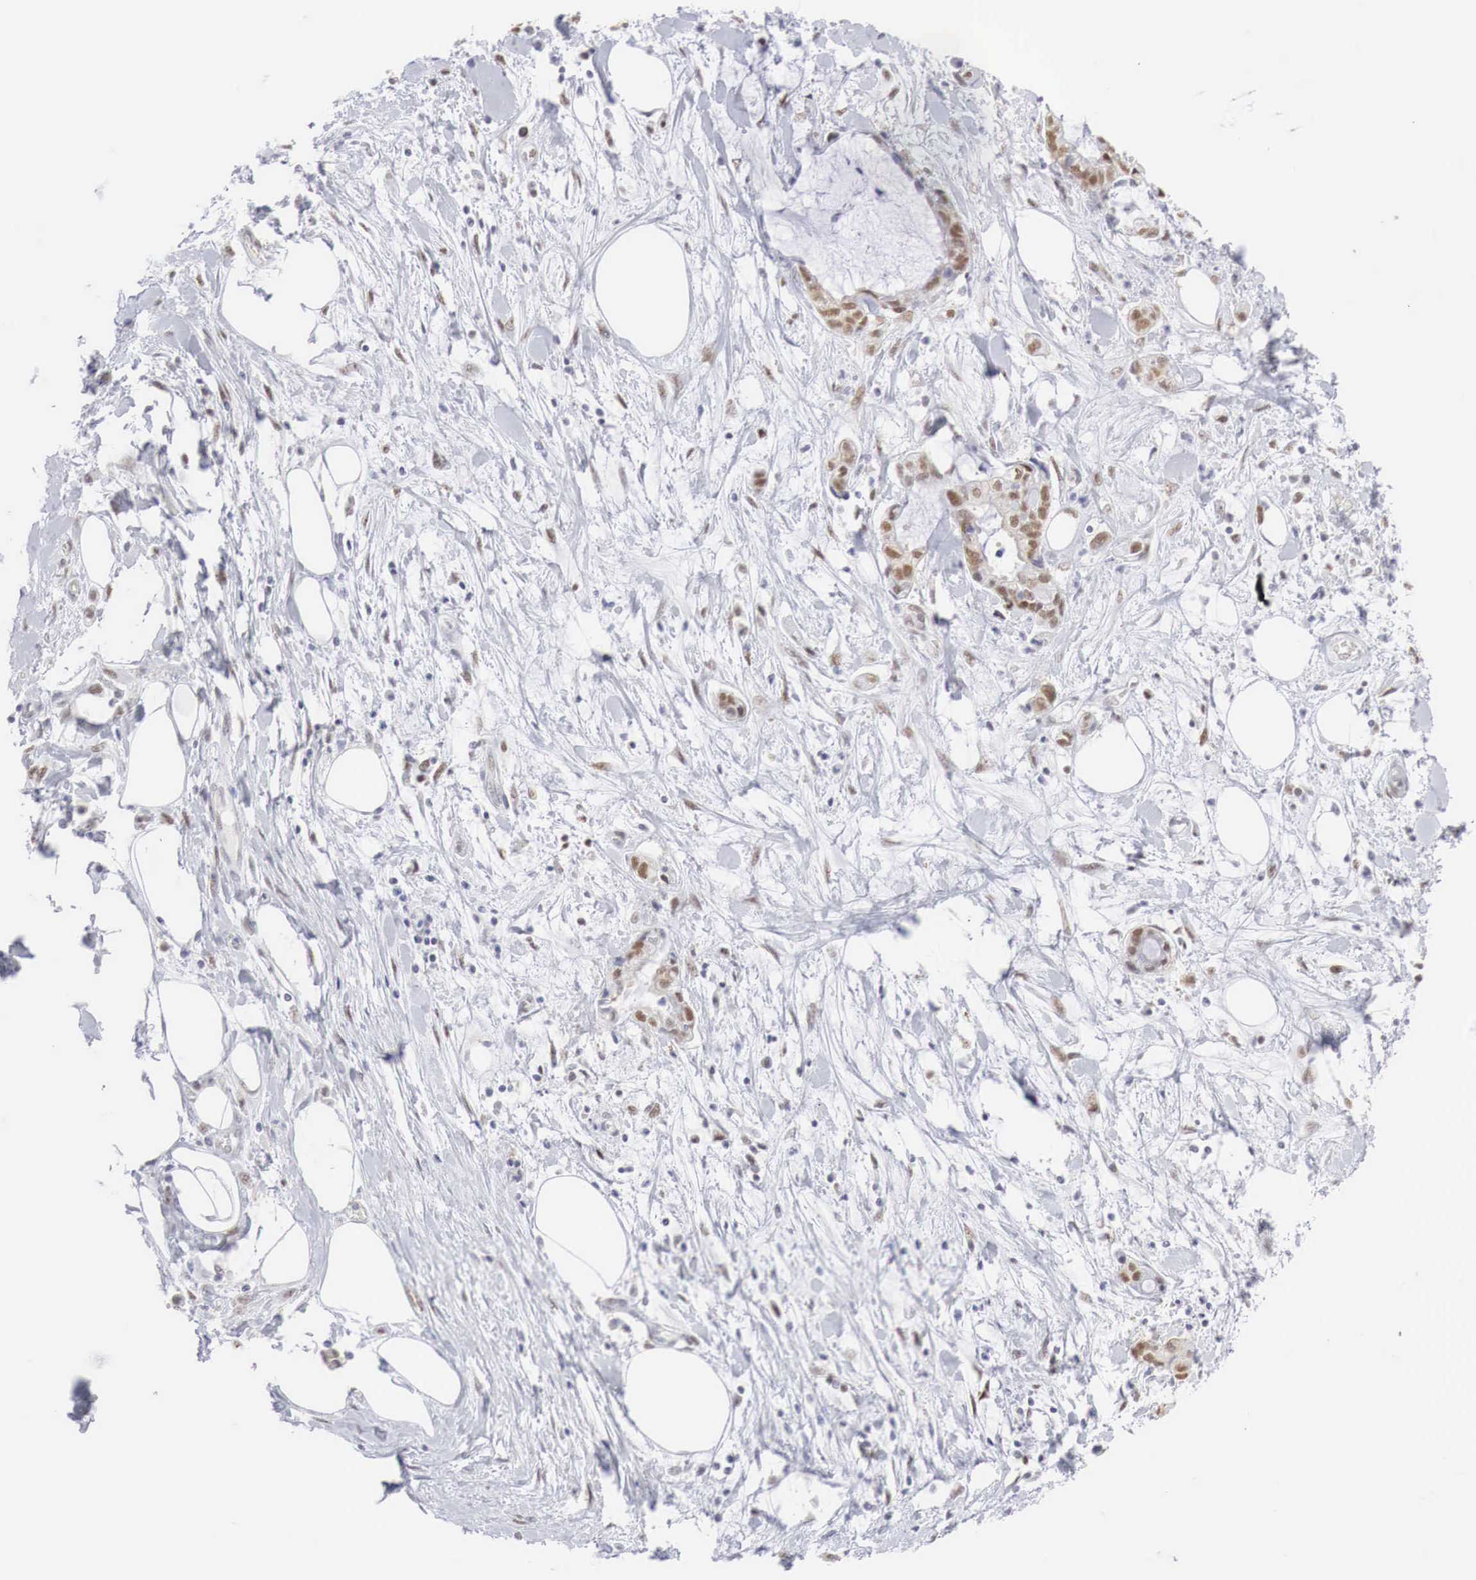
{"staining": {"intensity": "moderate", "quantity": ">75%", "location": "nuclear"}, "tissue": "liver cancer", "cell_type": "Tumor cells", "image_type": "cancer", "snomed": [{"axis": "morphology", "description": "Cholangiocarcinoma"}, {"axis": "topography", "description": "Liver"}], "caption": "Tumor cells show moderate nuclear expression in approximately >75% of cells in liver cancer (cholangiocarcinoma). Ihc stains the protein in brown and the nuclei are stained blue.", "gene": "FOXP2", "patient": {"sex": "male", "age": 57}}